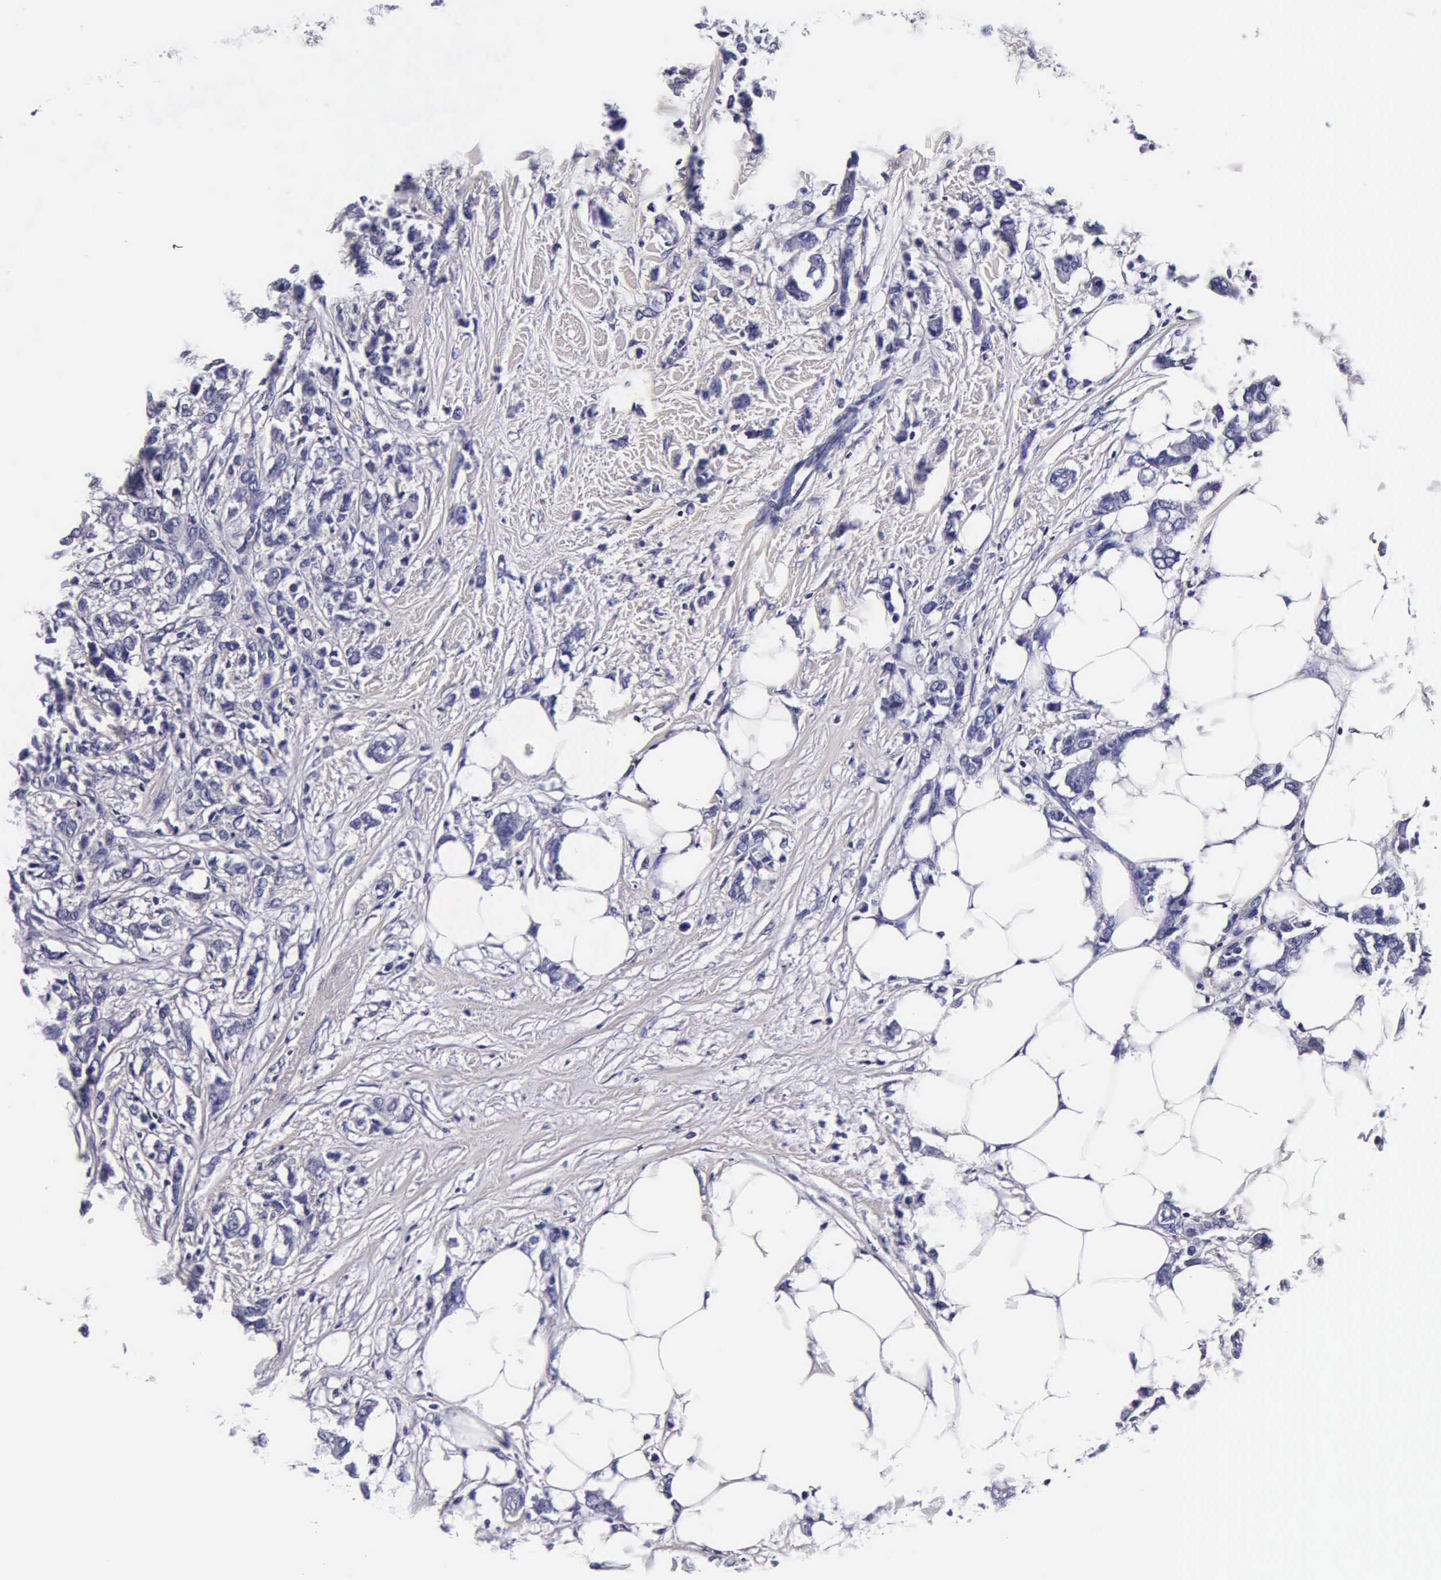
{"staining": {"intensity": "negative", "quantity": "none", "location": "none"}, "tissue": "breast cancer", "cell_type": "Tumor cells", "image_type": "cancer", "snomed": [{"axis": "morphology", "description": "Duct carcinoma"}, {"axis": "topography", "description": "Breast"}], "caption": "Immunohistochemical staining of breast cancer displays no significant staining in tumor cells.", "gene": "IAPP", "patient": {"sex": "female", "age": 84}}